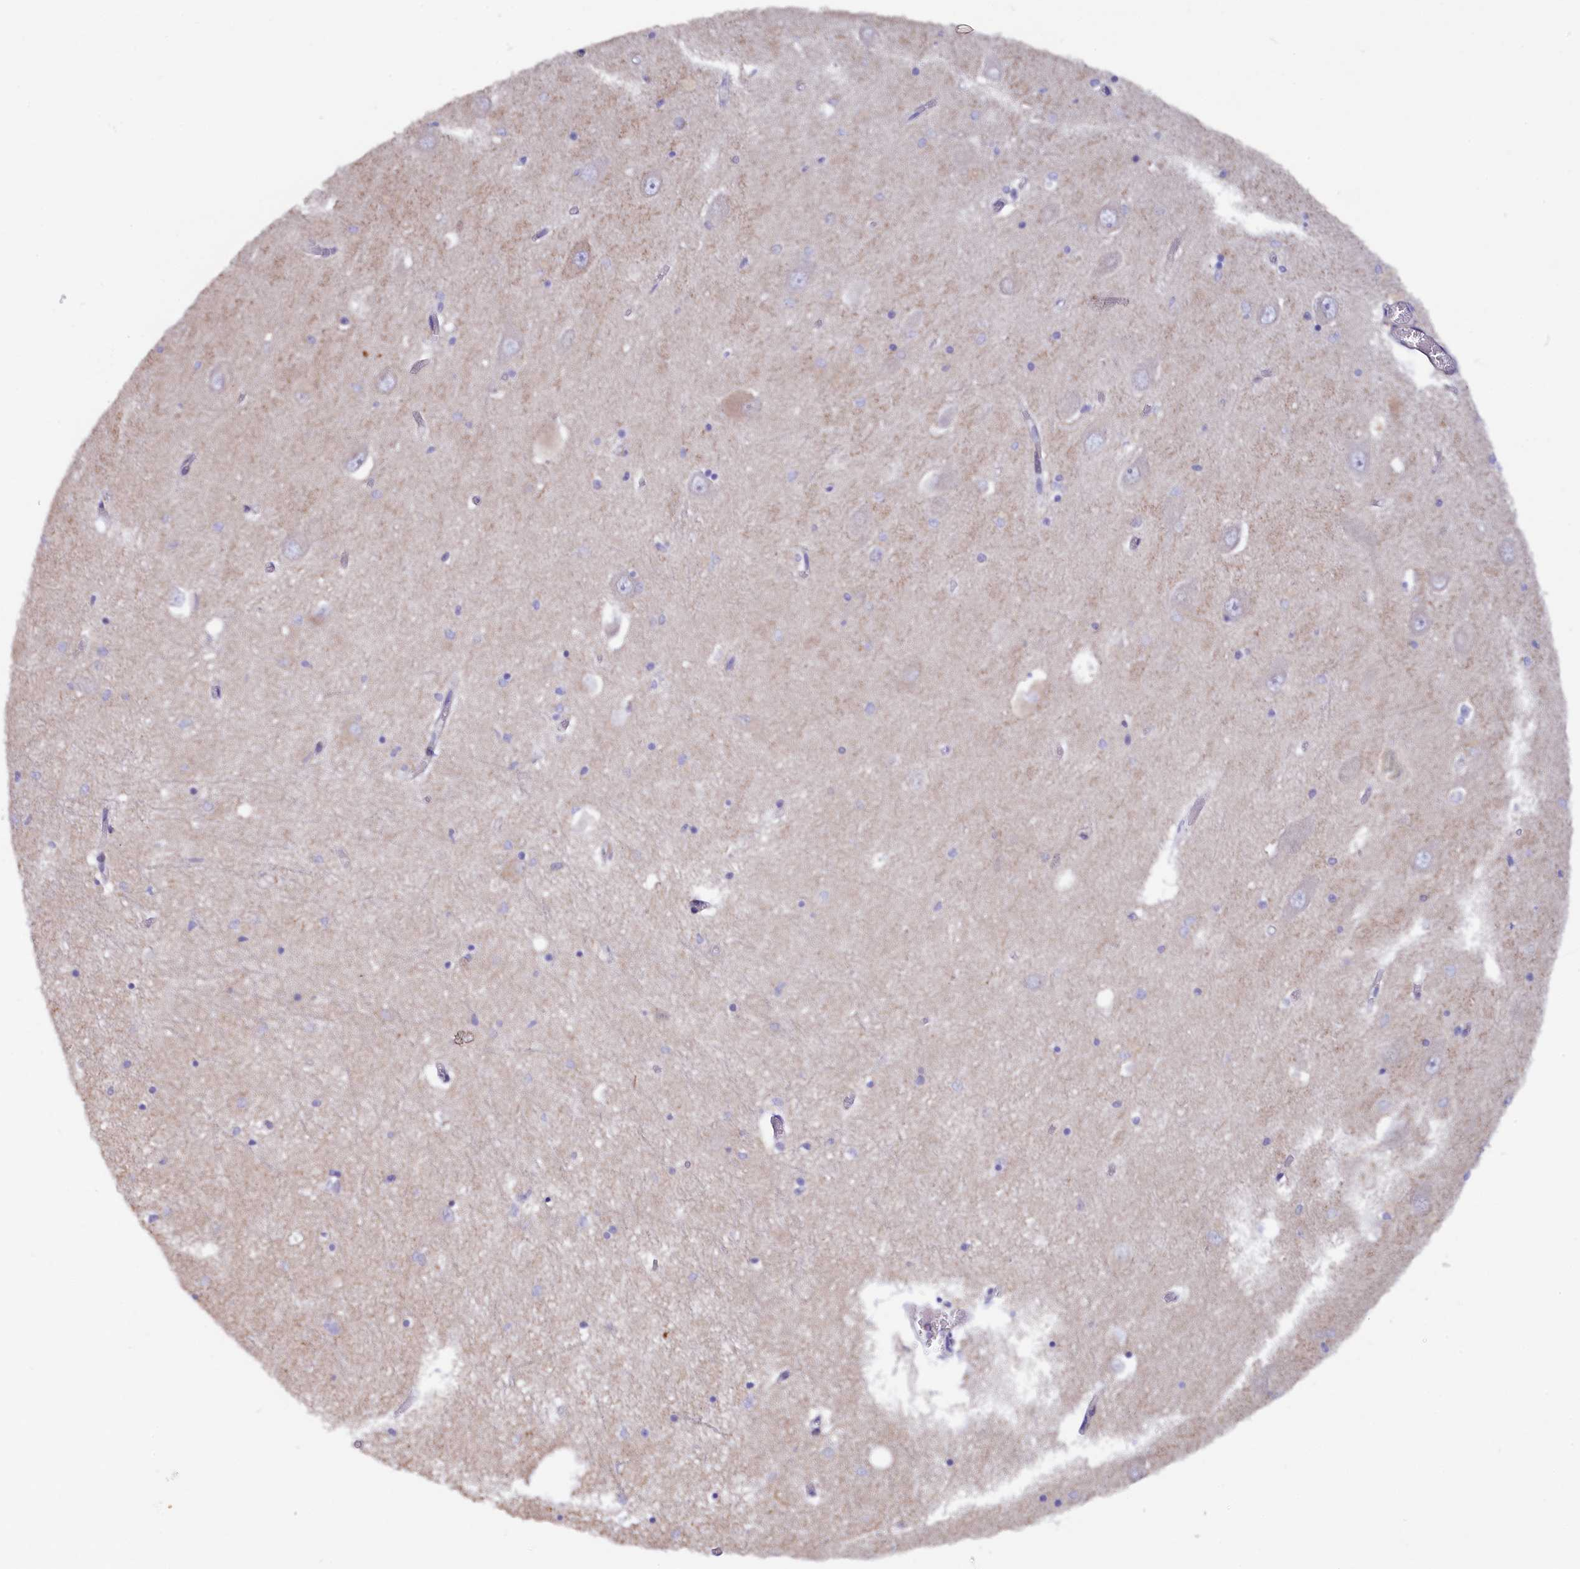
{"staining": {"intensity": "negative", "quantity": "none", "location": "none"}, "tissue": "hippocampus", "cell_type": "Glial cells", "image_type": "normal", "snomed": [{"axis": "morphology", "description": "Normal tissue, NOS"}, {"axis": "topography", "description": "Hippocampus"}], "caption": "DAB (3,3'-diaminobenzidine) immunohistochemical staining of unremarkable human hippocampus reveals no significant positivity in glial cells. (Brightfield microscopy of DAB immunohistochemistry (IHC) at high magnification).", "gene": "JPT2", "patient": {"sex": "male", "age": 70}}